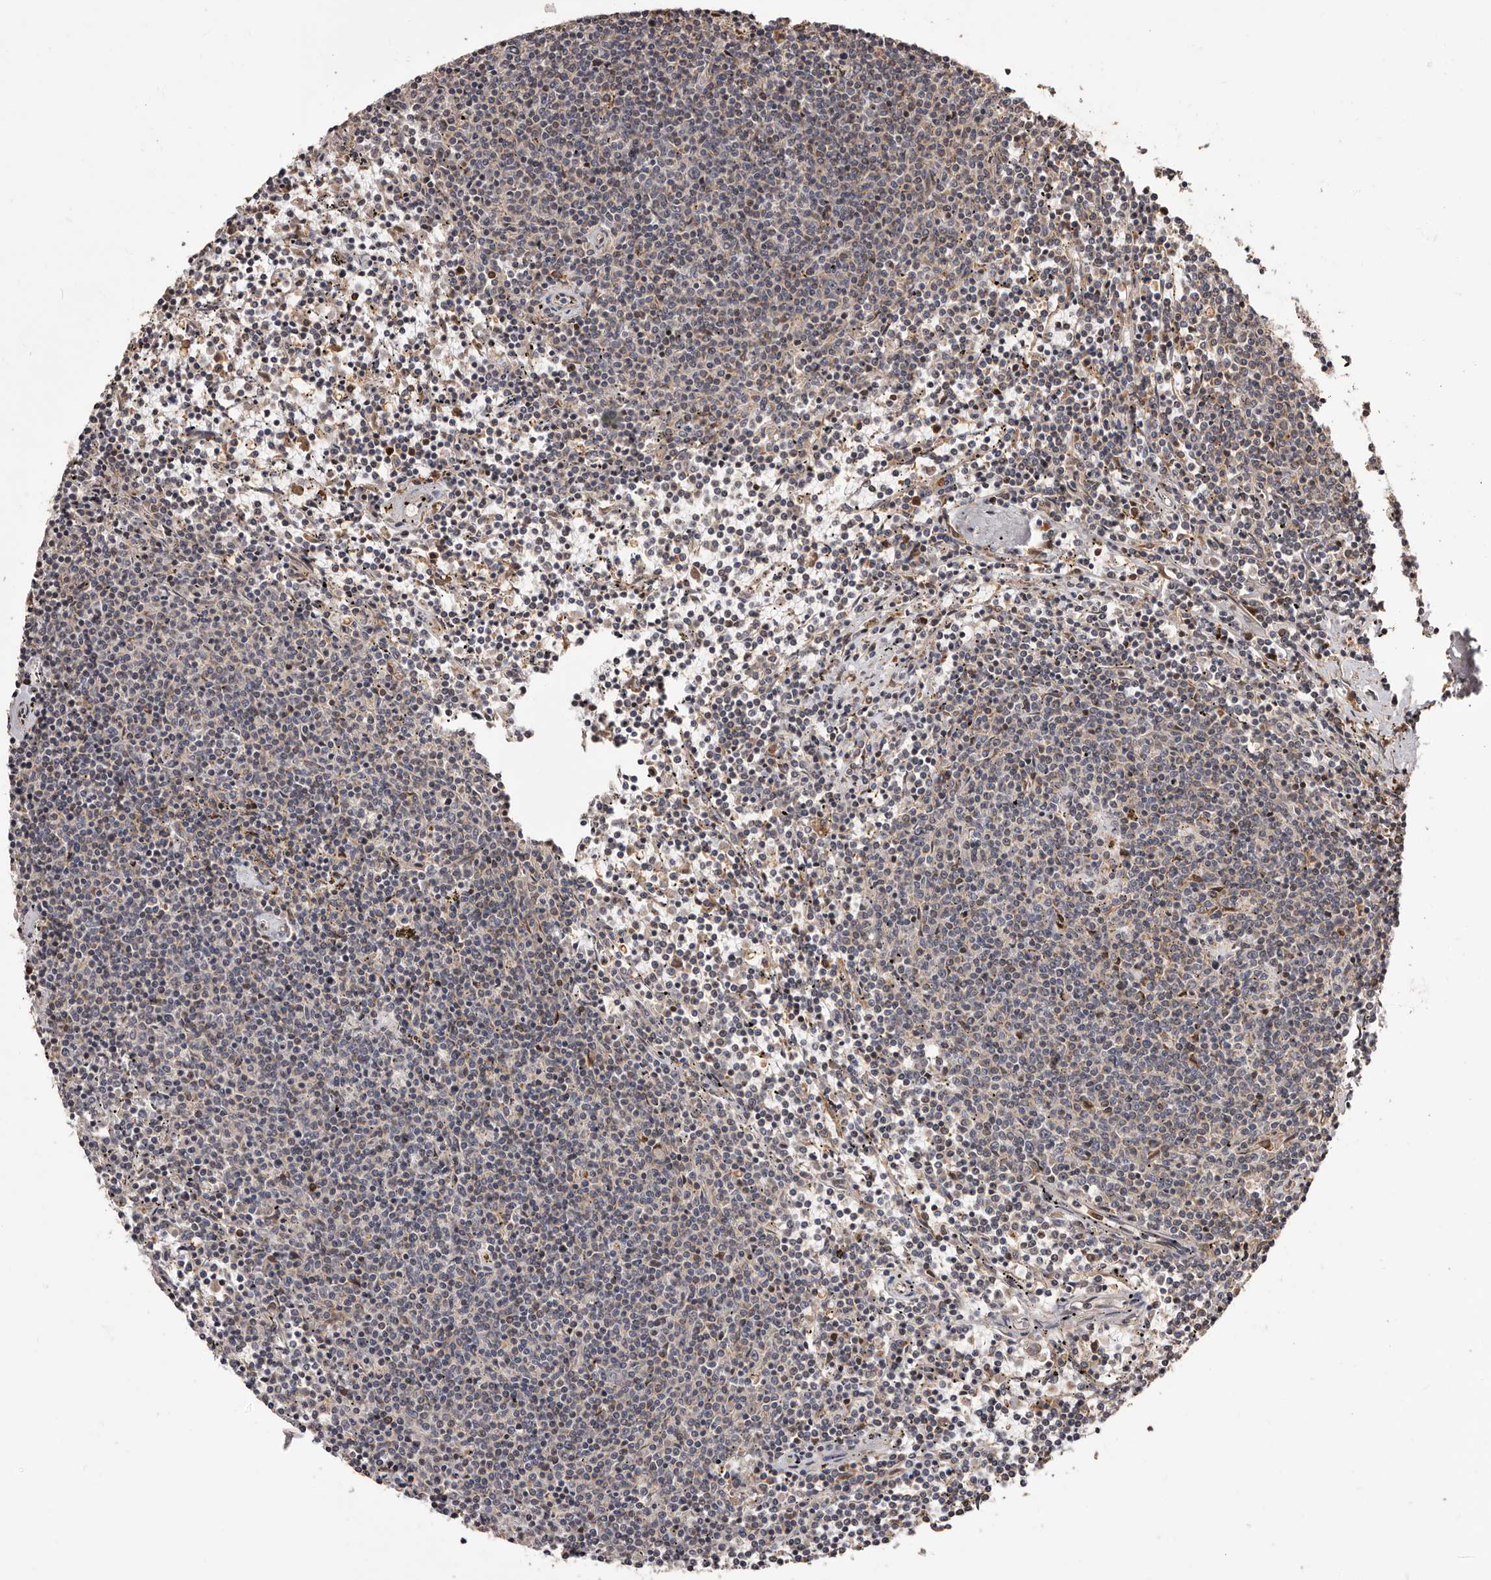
{"staining": {"intensity": "negative", "quantity": "none", "location": "none"}, "tissue": "lymphoma", "cell_type": "Tumor cells", "image_type": "cancer", "snomed": [{"axis": "morphology", "description": "Malignant lymphoma, non-Hodgkin's type, Low grade"}, {"axis": "topography", "description": "Spleen"}], "caption": "Immunohistochemistry (IHC) photomicrograph of neoplastic tissue: lymphoma stained with DAB reveals no significant protein expression in tumor cells.", "gene": "ZCCHC7", "patient": {"sex": "female", "age": 50}}